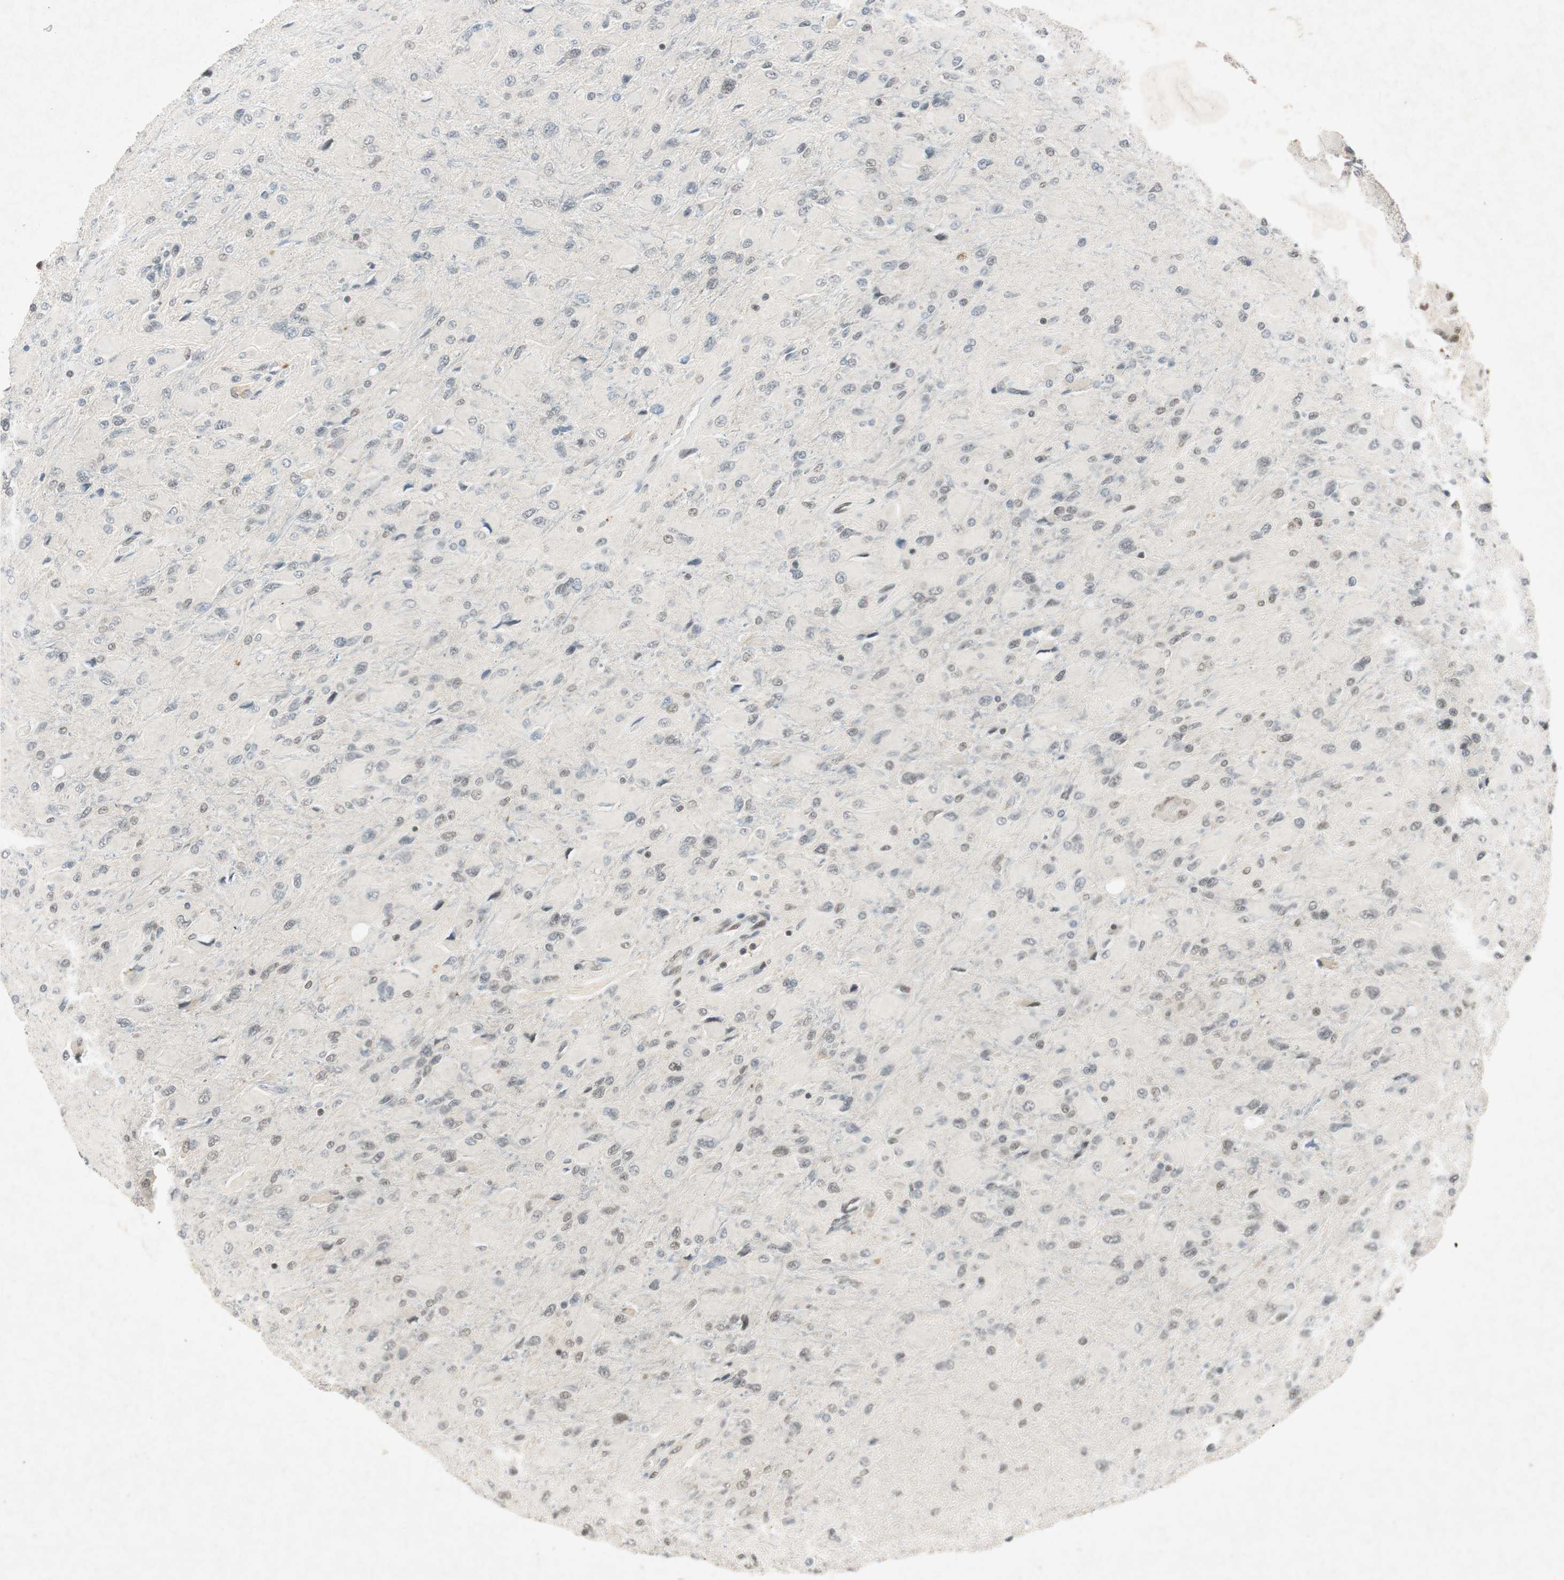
{"staining": {"intensity": "negative", "quantity": "none", "location": "none"}, "tissue": "glioma", "cell_type": "Tumor cells", "image_type": "cancer", "snomed": [{"axis": "morphology", "description": "Glioma, malignant, High grade"}, {"axis": "topography", "description": "Cerebral cortex"}], "caption": "Immunohistochemistry histopathology image of human glioma stained for a protein (brown), which shows no positivity in tumor cells.", "gene": "NCBP3", "patient": {"sex": "female", "age": 36}}